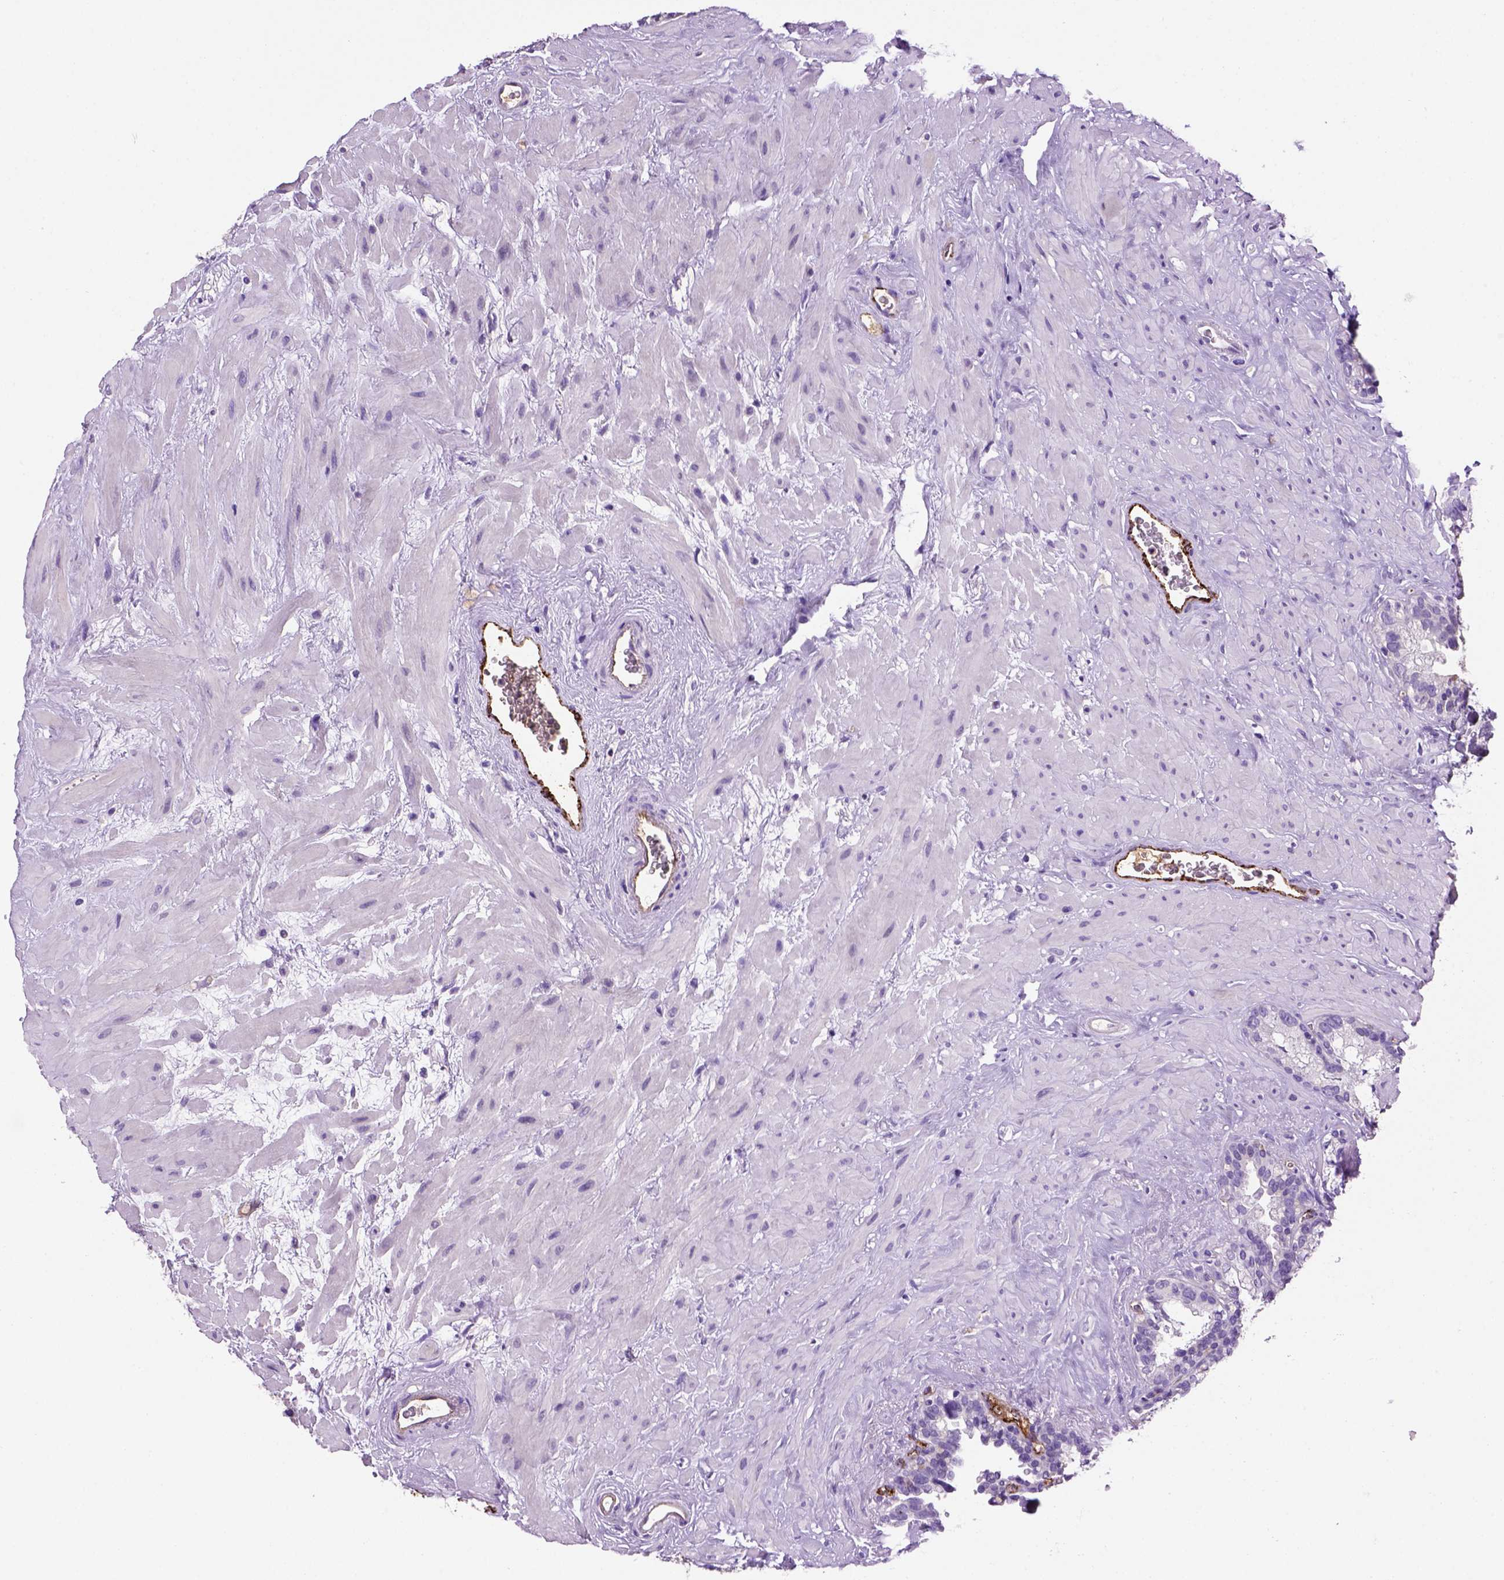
{"staining": {"intensity": "negative", "quantity": "none", "location": "none"}, "tissue": "seminal vesicle", "cell_type": "Glandular cells", "image_type": "normal", "snomed": [{"axis": "morphology", "description": "Normal tissue, NOS"}, {"axis": "topography", "description": "Seminal veicle"}], "caption": "Immunohistochemical staining of normal human seminal vesicle demonstrates no significant staining in glandular cells.", "gene": "VWF", "patient": {"sex": "male", "age": 71}}